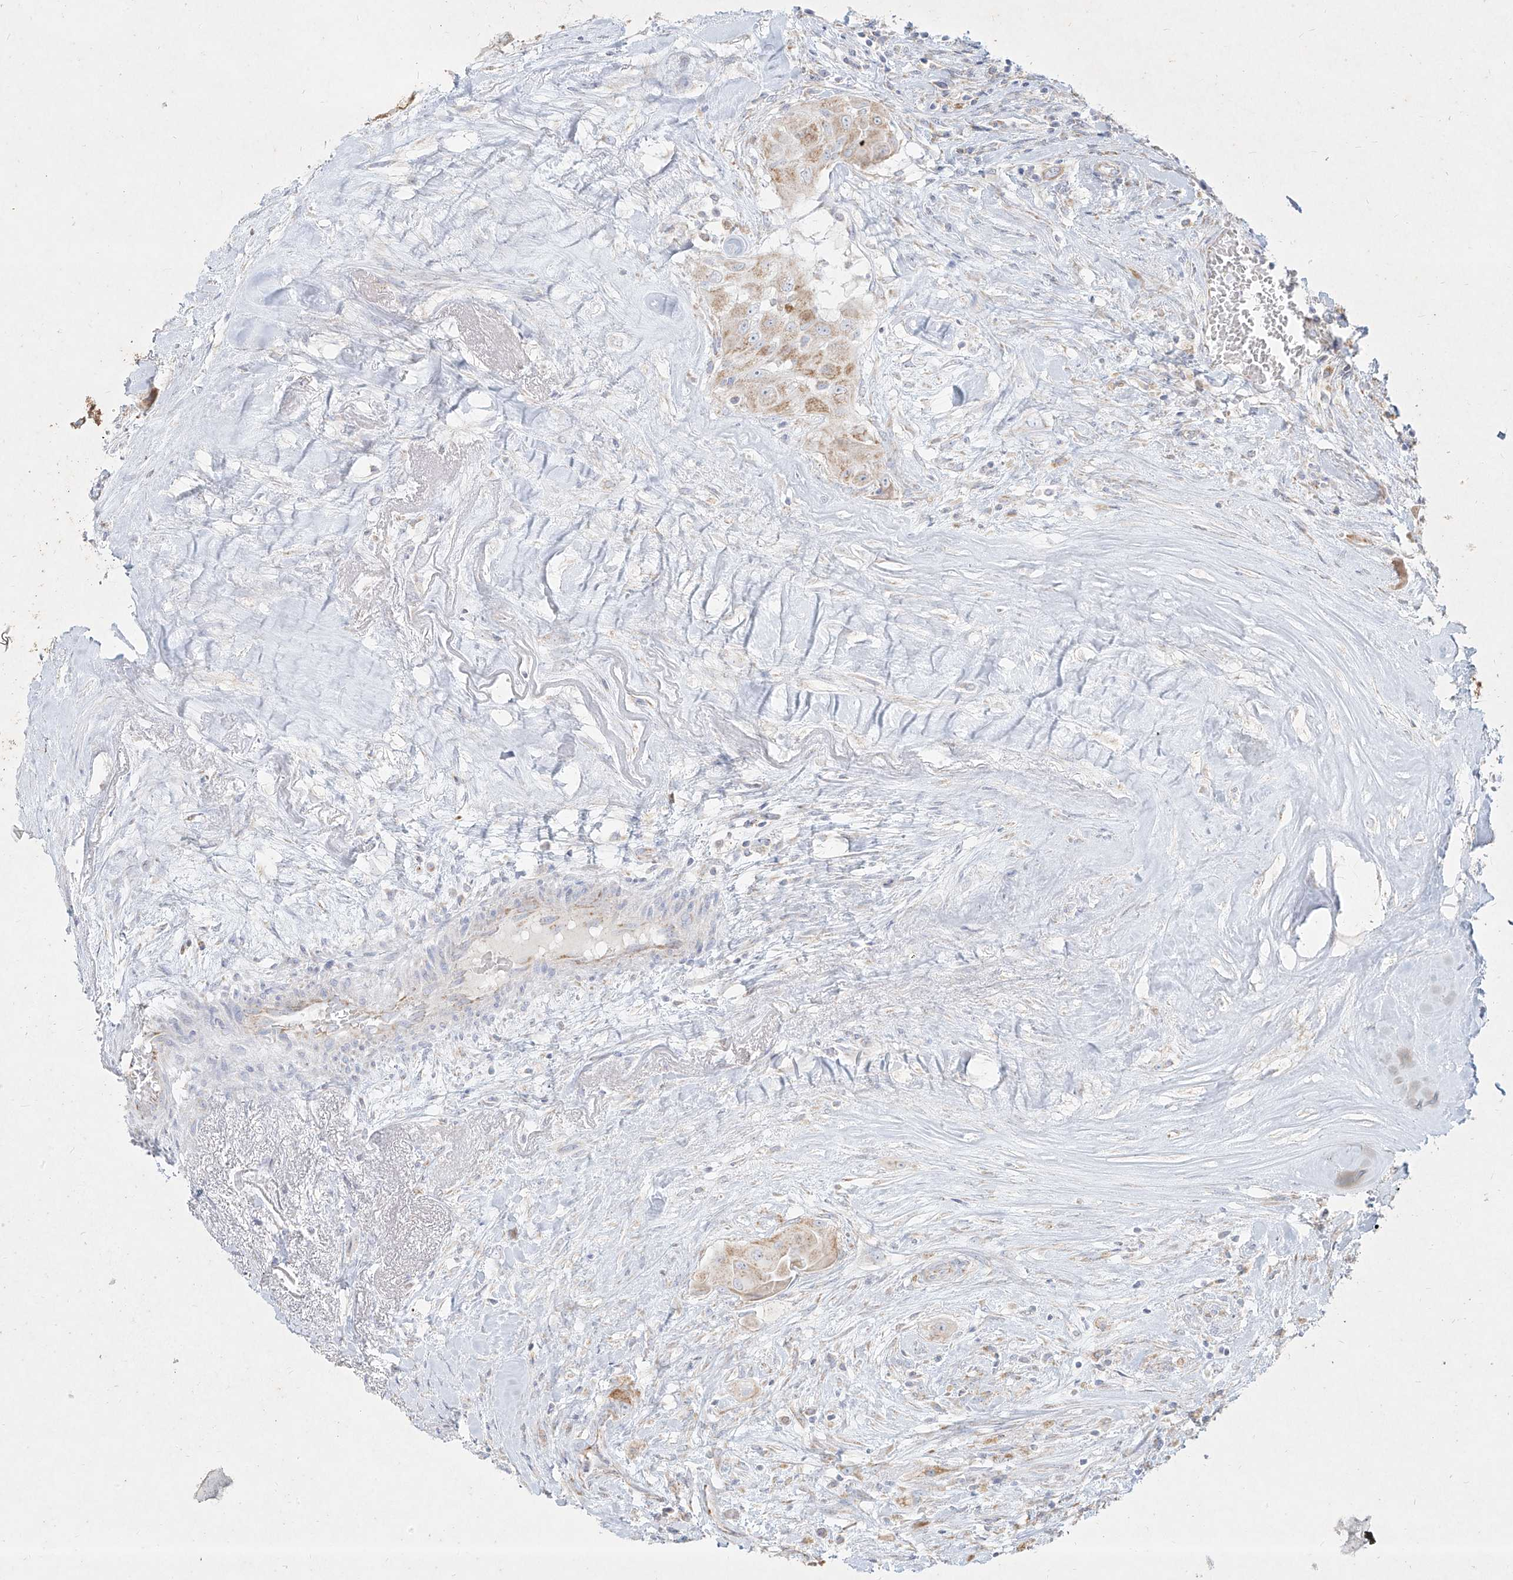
{"staining": {"intensity": "moderate", "quantity": "25%-75%", "location": "cytoplasmic/membranous"}, "tissue": "thyroid cancer", "cell_type": "Tumor cells", "image_type": "cancer", "snomed": [{"axis": "morphology", "description": "Papillary adenocarcinoma, NOS"}, {"axis": "topography", "description": "Thyroid gland"}], "caption": "Protein staining of papillary adenocarcinoma (thyroid) tissue reveals moderate cytoplasmic/membranous staining in about 25%-75% of tumor cells.", "gene": "MTX2", "patient": {"sex": "female", "age": 59}}